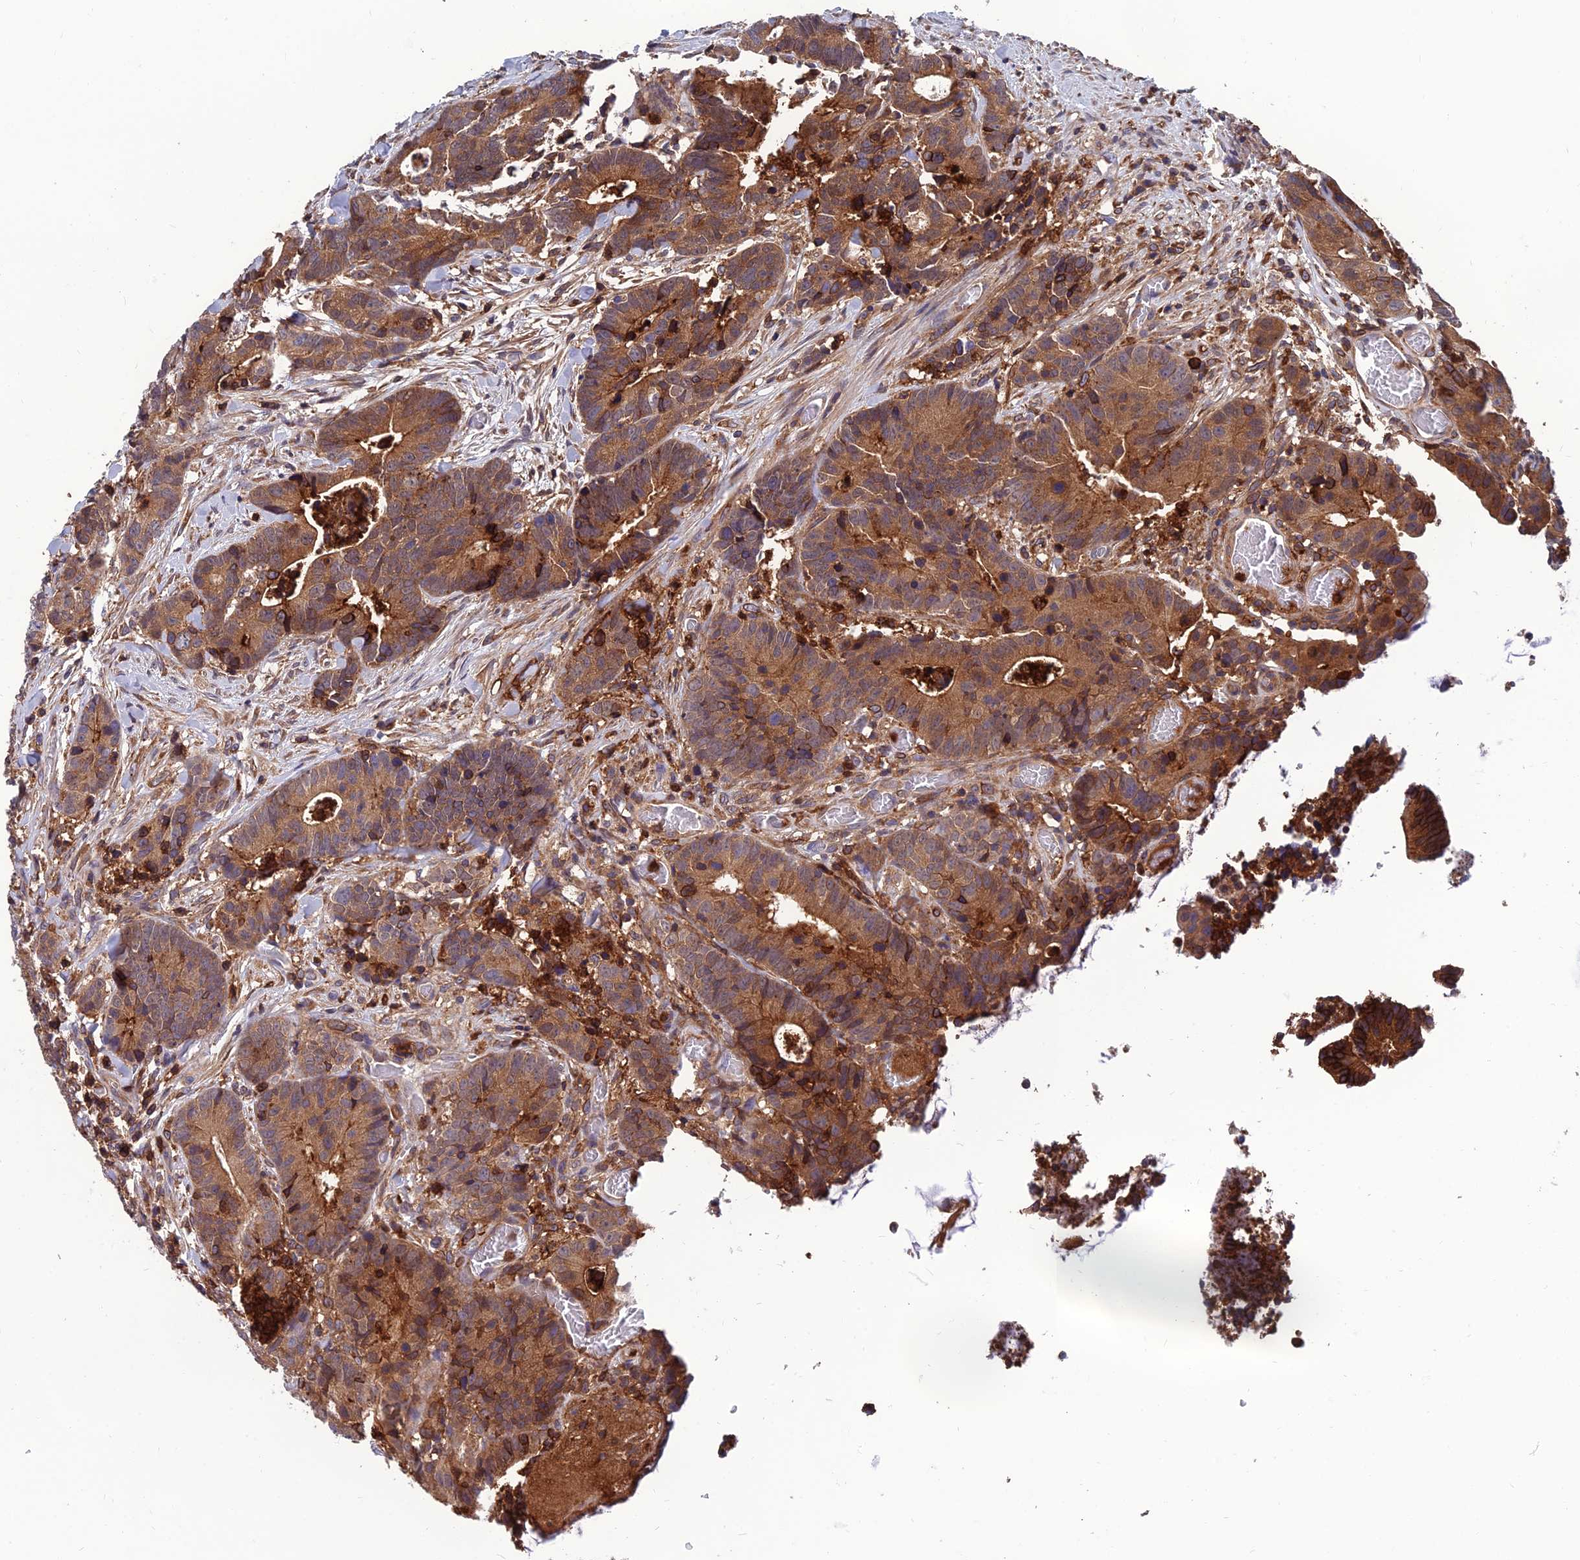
{"staining": {"intensity": "moderate", "quantity": ">75%", "location": "cytoplasmic/membranous"}, "tissue": "colorectal cancer", "cell_type": "Tumor cells", "image_type": "cancer", "snomed": [{"axis": "morphology", "description": "Adenocarcinoma, NOS"}, {"axis": "topography", "description": "Colon"}], "caption": "Human colorectal cancer stained with a protein marker shows moderate staining in tumor cells.", "gene": "UMAD1", "patient": {"sex": "female", "age": 57}}